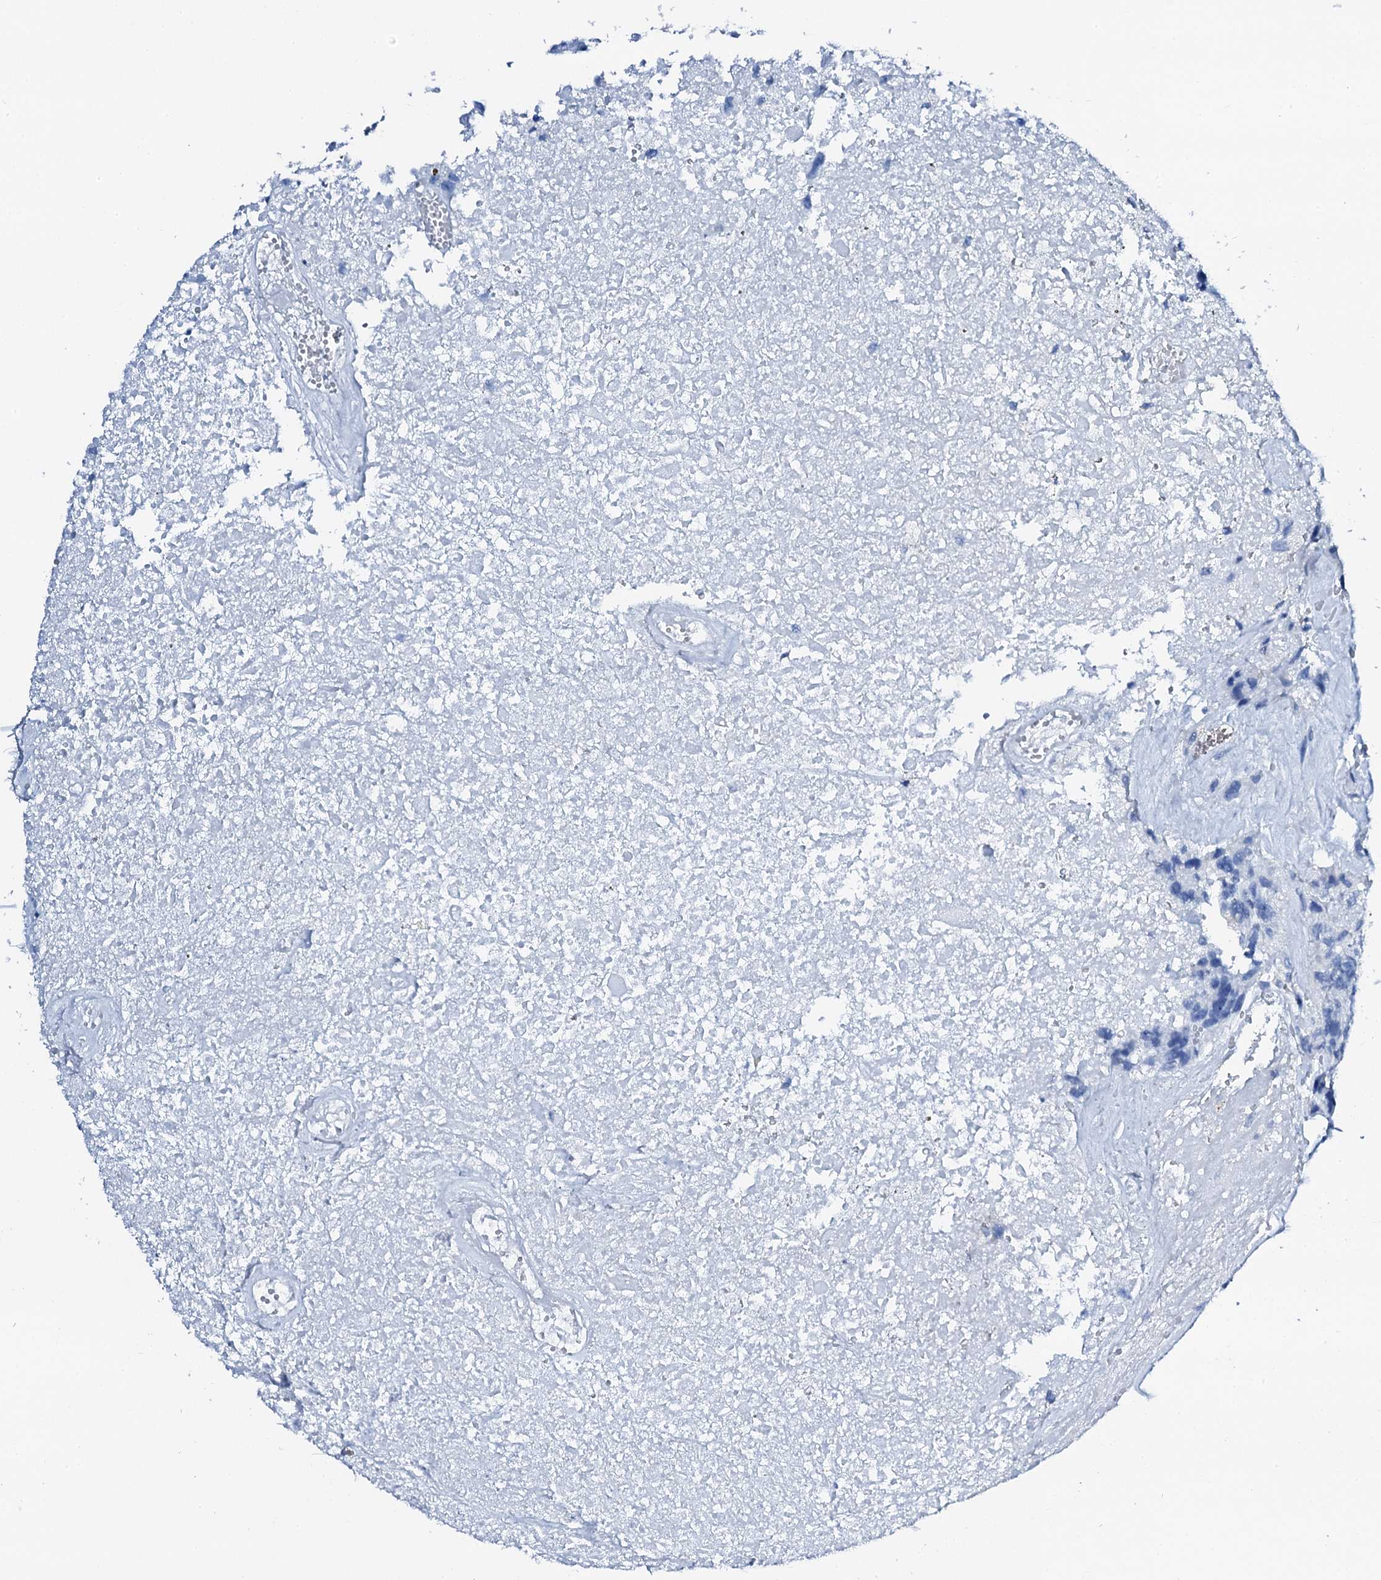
{"staining": {"intensity": "negative", "quantity": "none", "location": "none"}, "tissue": "glioma", "cell_type": "Tumor cells", "image_type": "cancer", "snomed": [{"axis": "morphology", "description": "Glioma, malignant, High grade"}, {"axis": "topography", "description": "Brain"}], "caption": "Immunohistochemistry micrograph of glioma stained for a protein (brown), which displays no staining in tumor cells.", "gene": "PTH", "patient": {"sex": "male", "age": 69}}